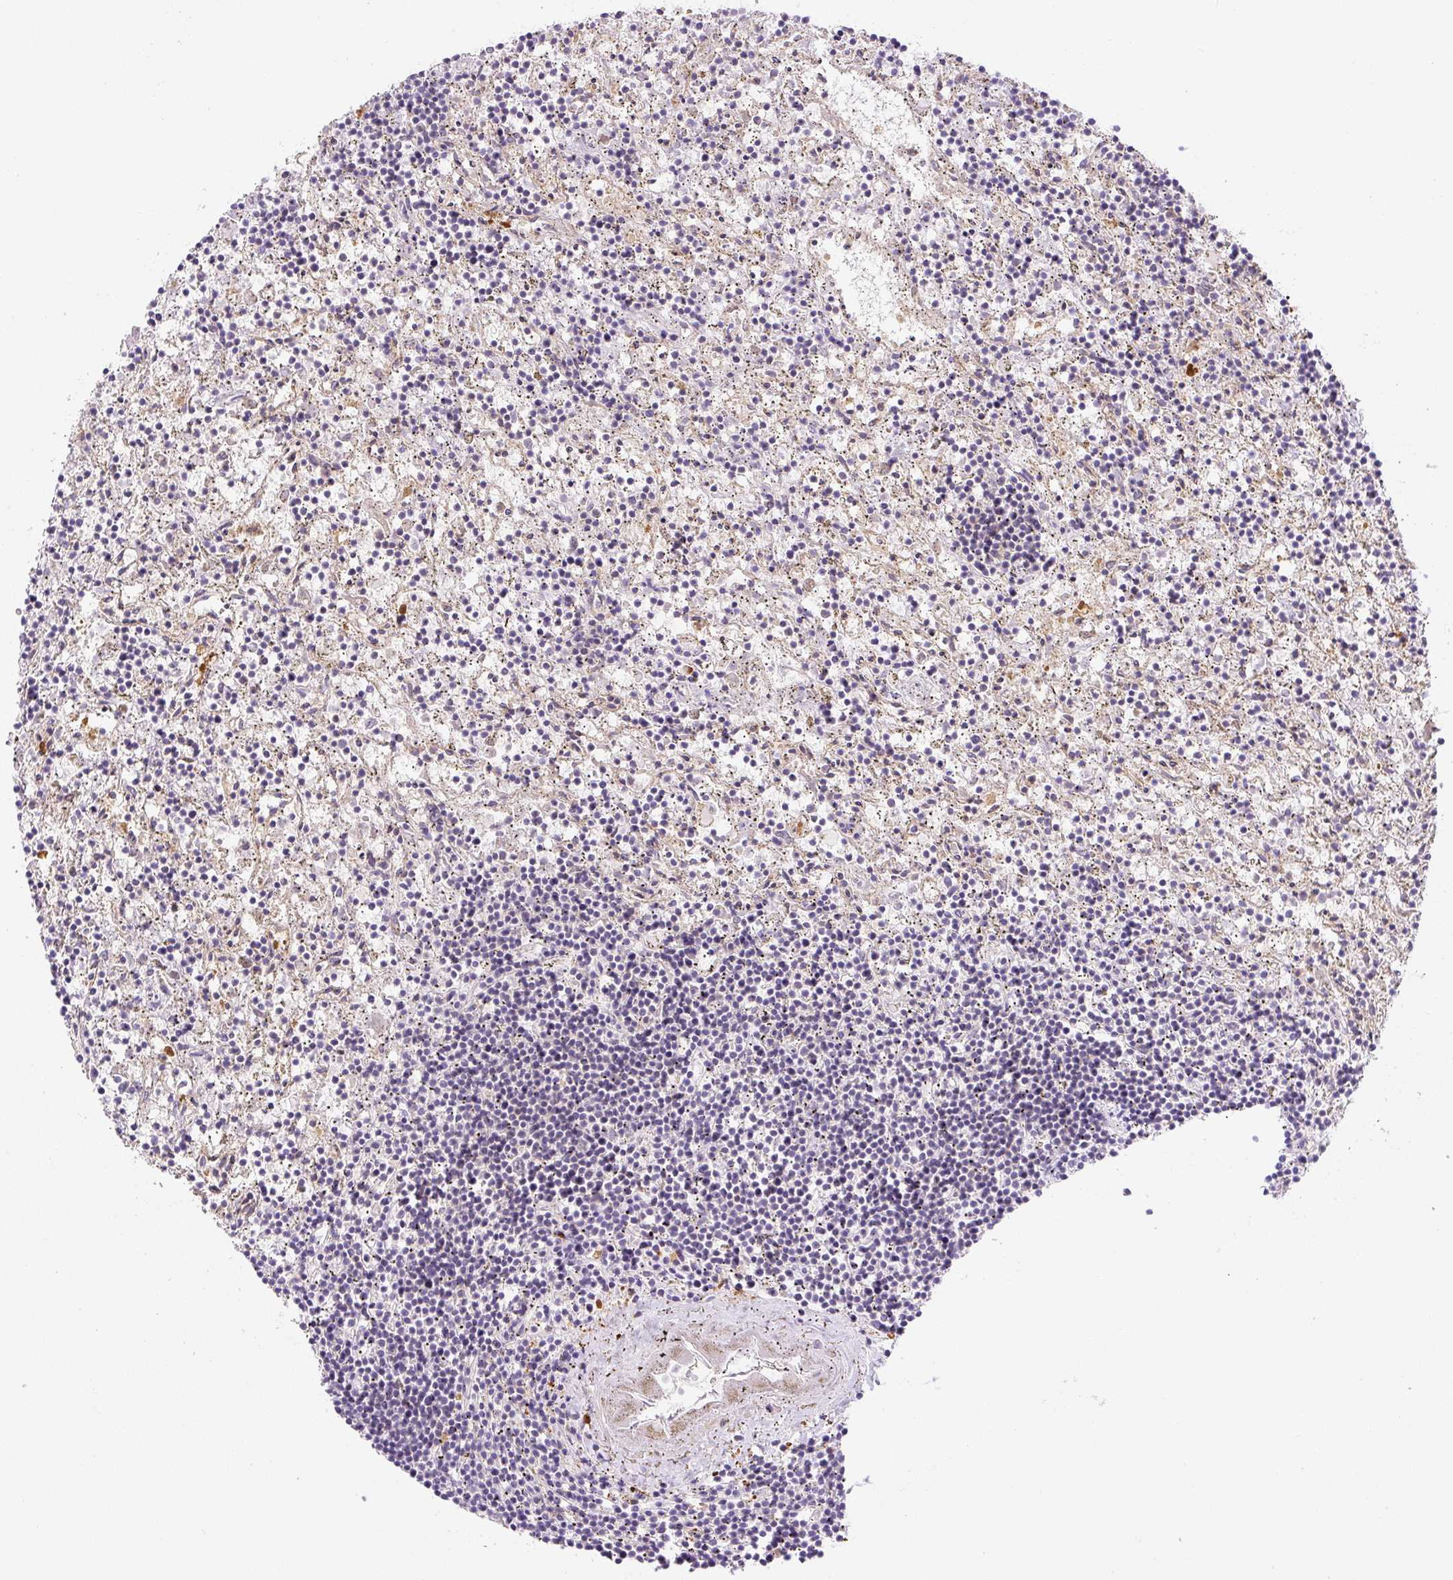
{"staining": {"intensity": "negative", "quantity": "none", "location": "none"}, "tissue": "lymphoma", "cell_type": "Tumor cells", "image_type": "cancer", "snomed": [{"axis": "morphology", "description": "Malignant lymphoma, non-Hodgkin's type, Low grade"}, {"axis": "topography", "description": "Spleen"}], "caption": "A high-resolution photomicrograph shows IHC staining of lymphoma, which reveals no significant staining in tumor cells.", "gene": "CEBPZOS", "patient": {"sex": "male", "age": 76}}